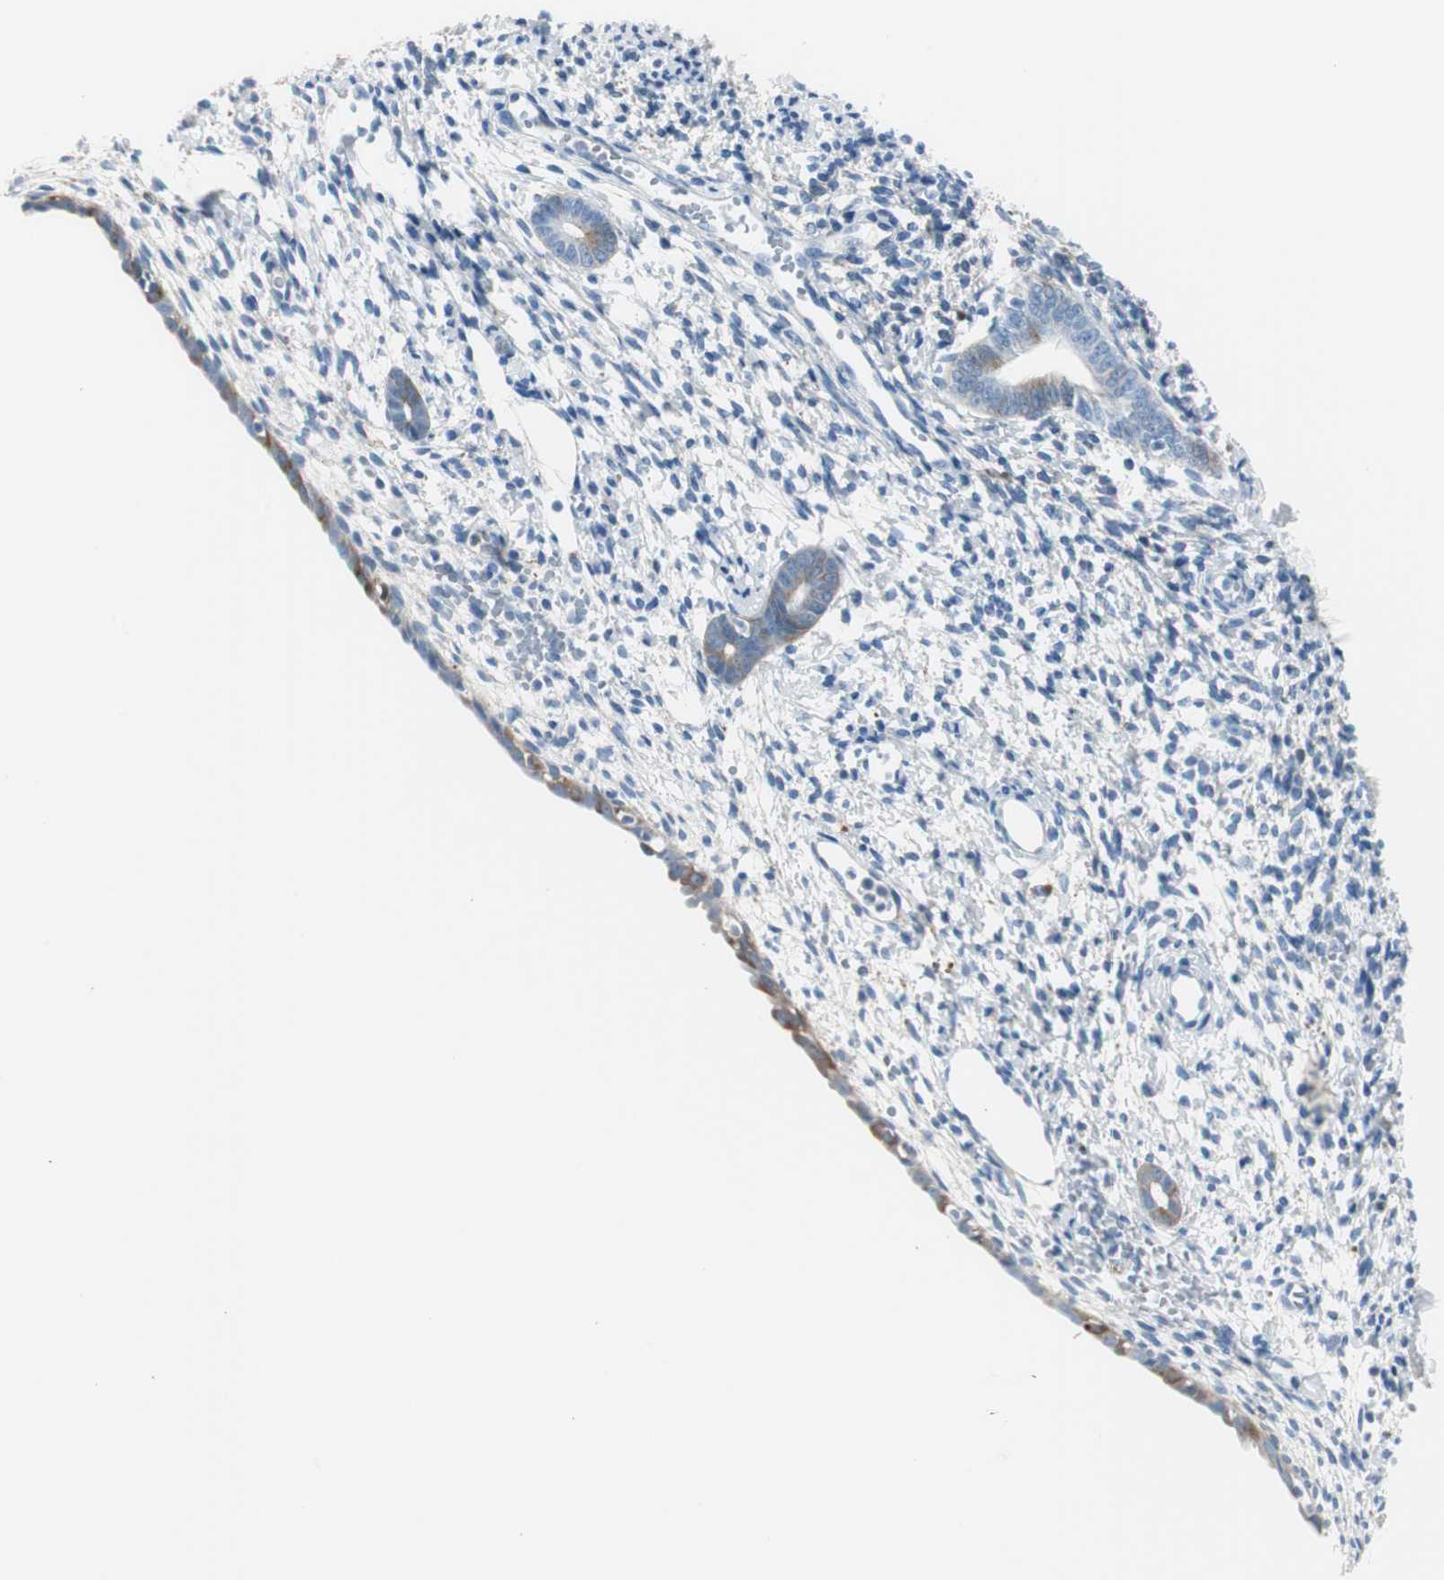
{"staining": {"intensity": "moderate", "quantity": "<25%", "location": "cytoplasmic/membranous"}, "tissue": "endometrium", "cell_type": "Cells in endometrial stroma", "image_type": "normal", "snomed": [{"axis": "morphology", "description": "Normal tissue, NOS"}, {"axis": "topography", "description": "Endometrium"}], "caption": "About <25% of cells in endometrial stroma in normal human endometrium show moderate cytoplasmic/membranous protein expression as visualized by brown immunohistochemical staining.", "gene": "SERPINF1", "patient": {"sex": "female", "age": 71}}